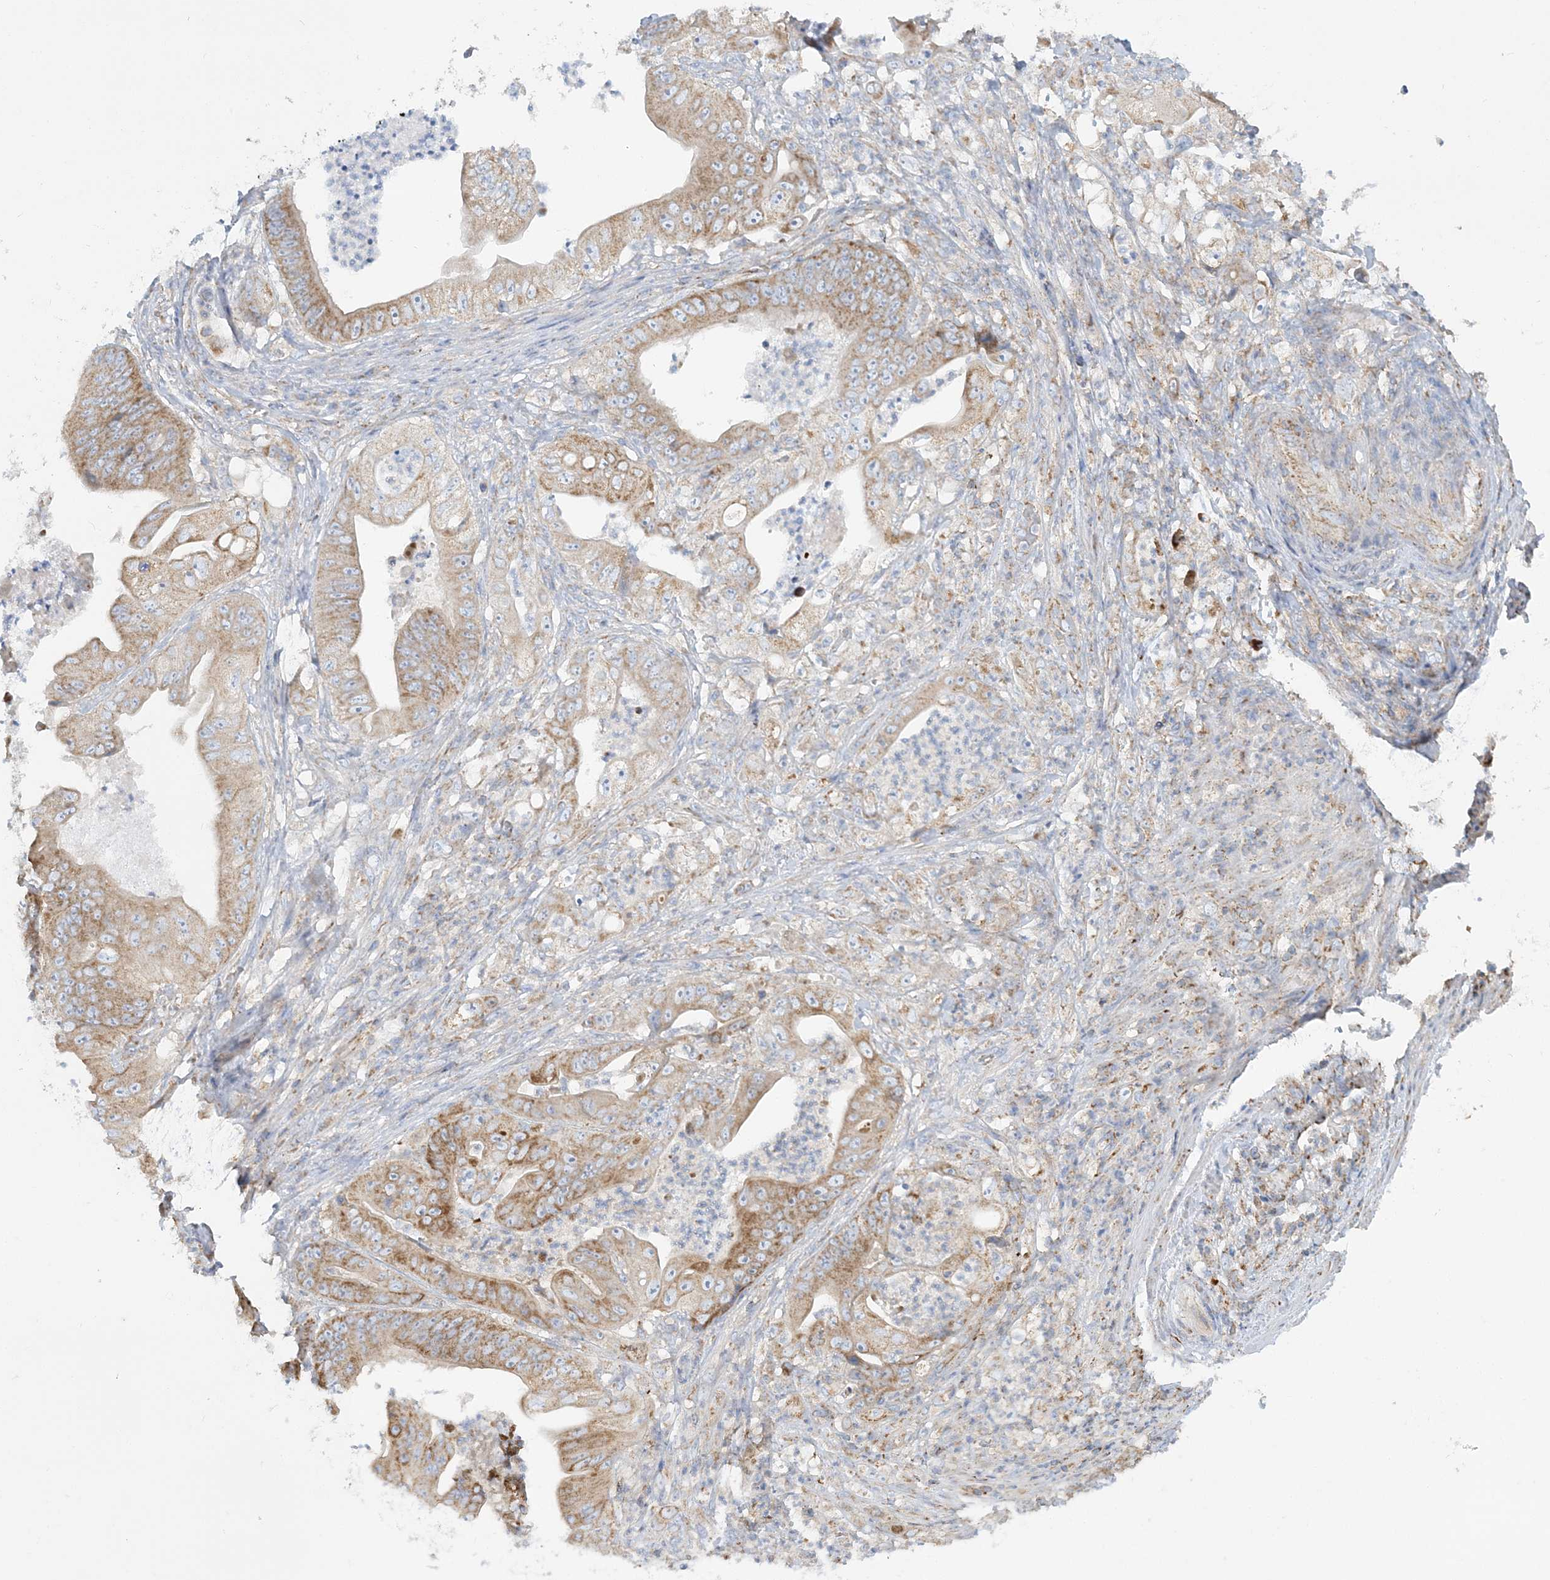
{"staining": {"intensity": "moderate", "quantity": ">75%", "location": "cytoplasmic/membranous"}, "tissue": "stomach cancer", "cell_type": "Tumor cells", "image_type": "cancer", "snomed": [{"axis": "morphology", "description": "Adenocarcinoma, NOS"}, {"axis": "topography", "description": "Stomach"}], "caption": "Tumor cells display moderate cytoplasmic/membranous positivity in about >75% of cells in stomach adenocarcinoma. Nuclei are stained in blue.", "gene": "TBC1D14", "patient": {"sex": "female", "age": 73}}